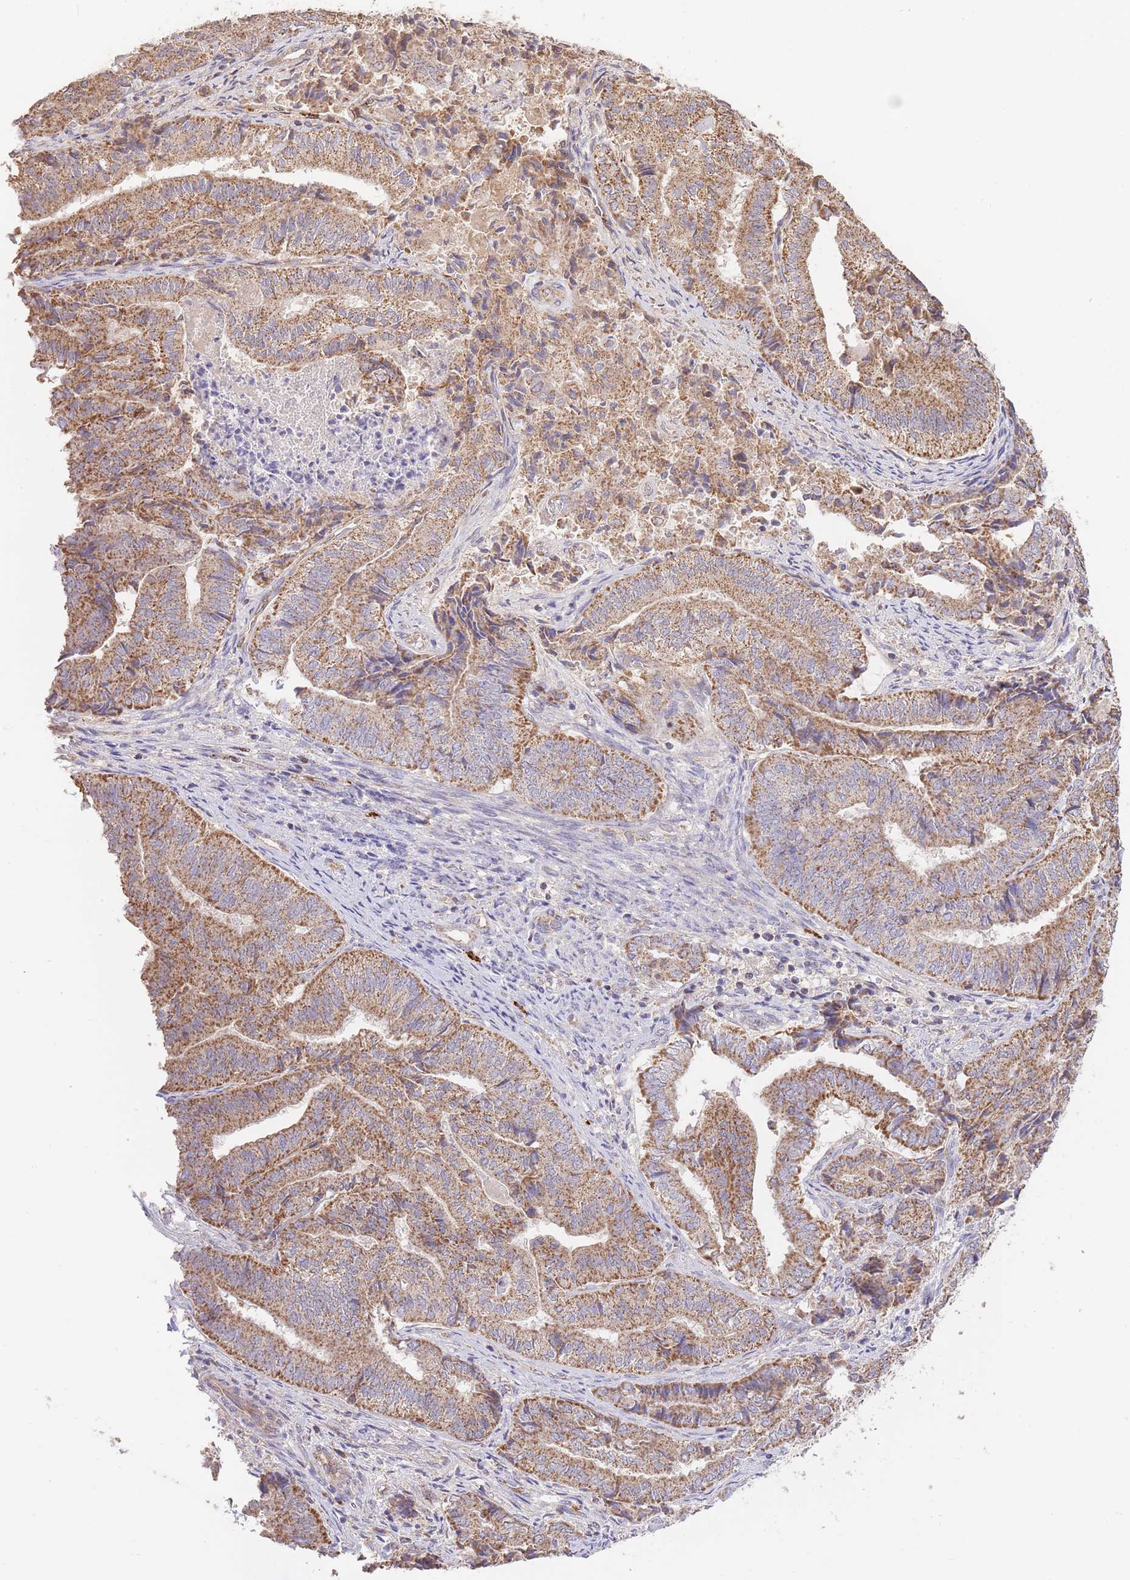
{"staining": {"intensity": "moderate", "quantity": ">75%", "location": "cytoplasmic/membranous"}, "tissue": "endometrial cancer", "cell_type": "Tumor cells", "image_type": "cancer", "snomed": [{"axis": "morphology", "description": "Adenocarcinoma, NOS"}, {"axis": "topography", "description": "Endometrium"}], "caption": "DAB (3,3'-diaminobenzidine) immunohistochemical staining of endometrial adenocarcinoma displays moderate cytoplasmic/membranous protein expression in about >75% of tumor cells.", "gene": "PREP", "patient": {"sex": "female", "age": 80}}